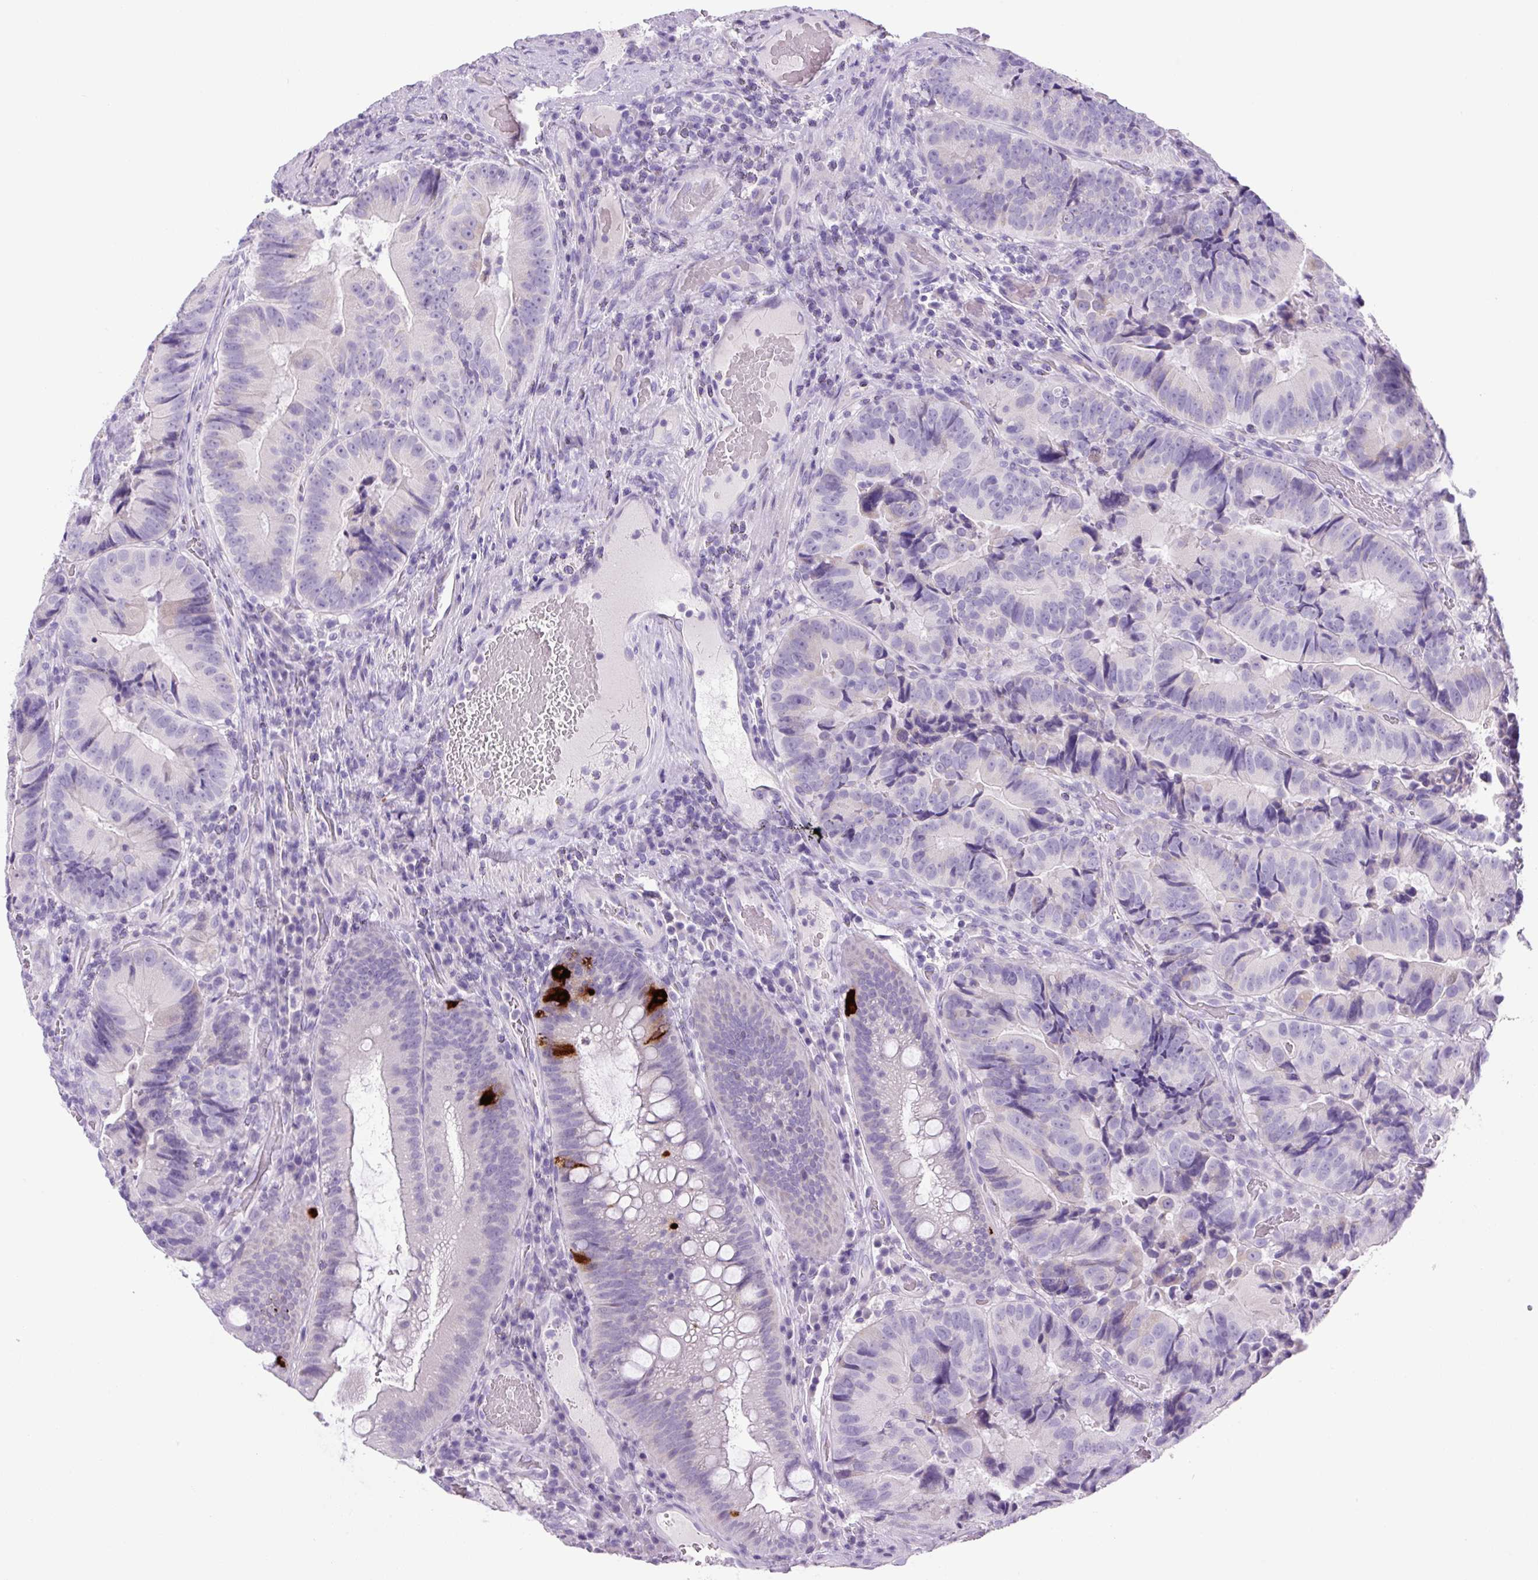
{"staining": {"intensity": "negative", "quantity": "none", "location": "none"}, "tissue": "colorectal cancer", "cell_type": "Tumor cells", "image_type": "cancer", "snomed": [{"axis": "morphology", "description": "Adenocarcinoma, NOS"}, {"axis": "topography", "description": "Colon"}], "caption": "Tumor cells are negative for protein expression in human adenocarcinoma (colorectal). (DAB (3,3'-diaminobenzidine) immunohistochemistry, high magnification).", "gene": "CHGA", "patient": {"sex": "female", "age": 86}}